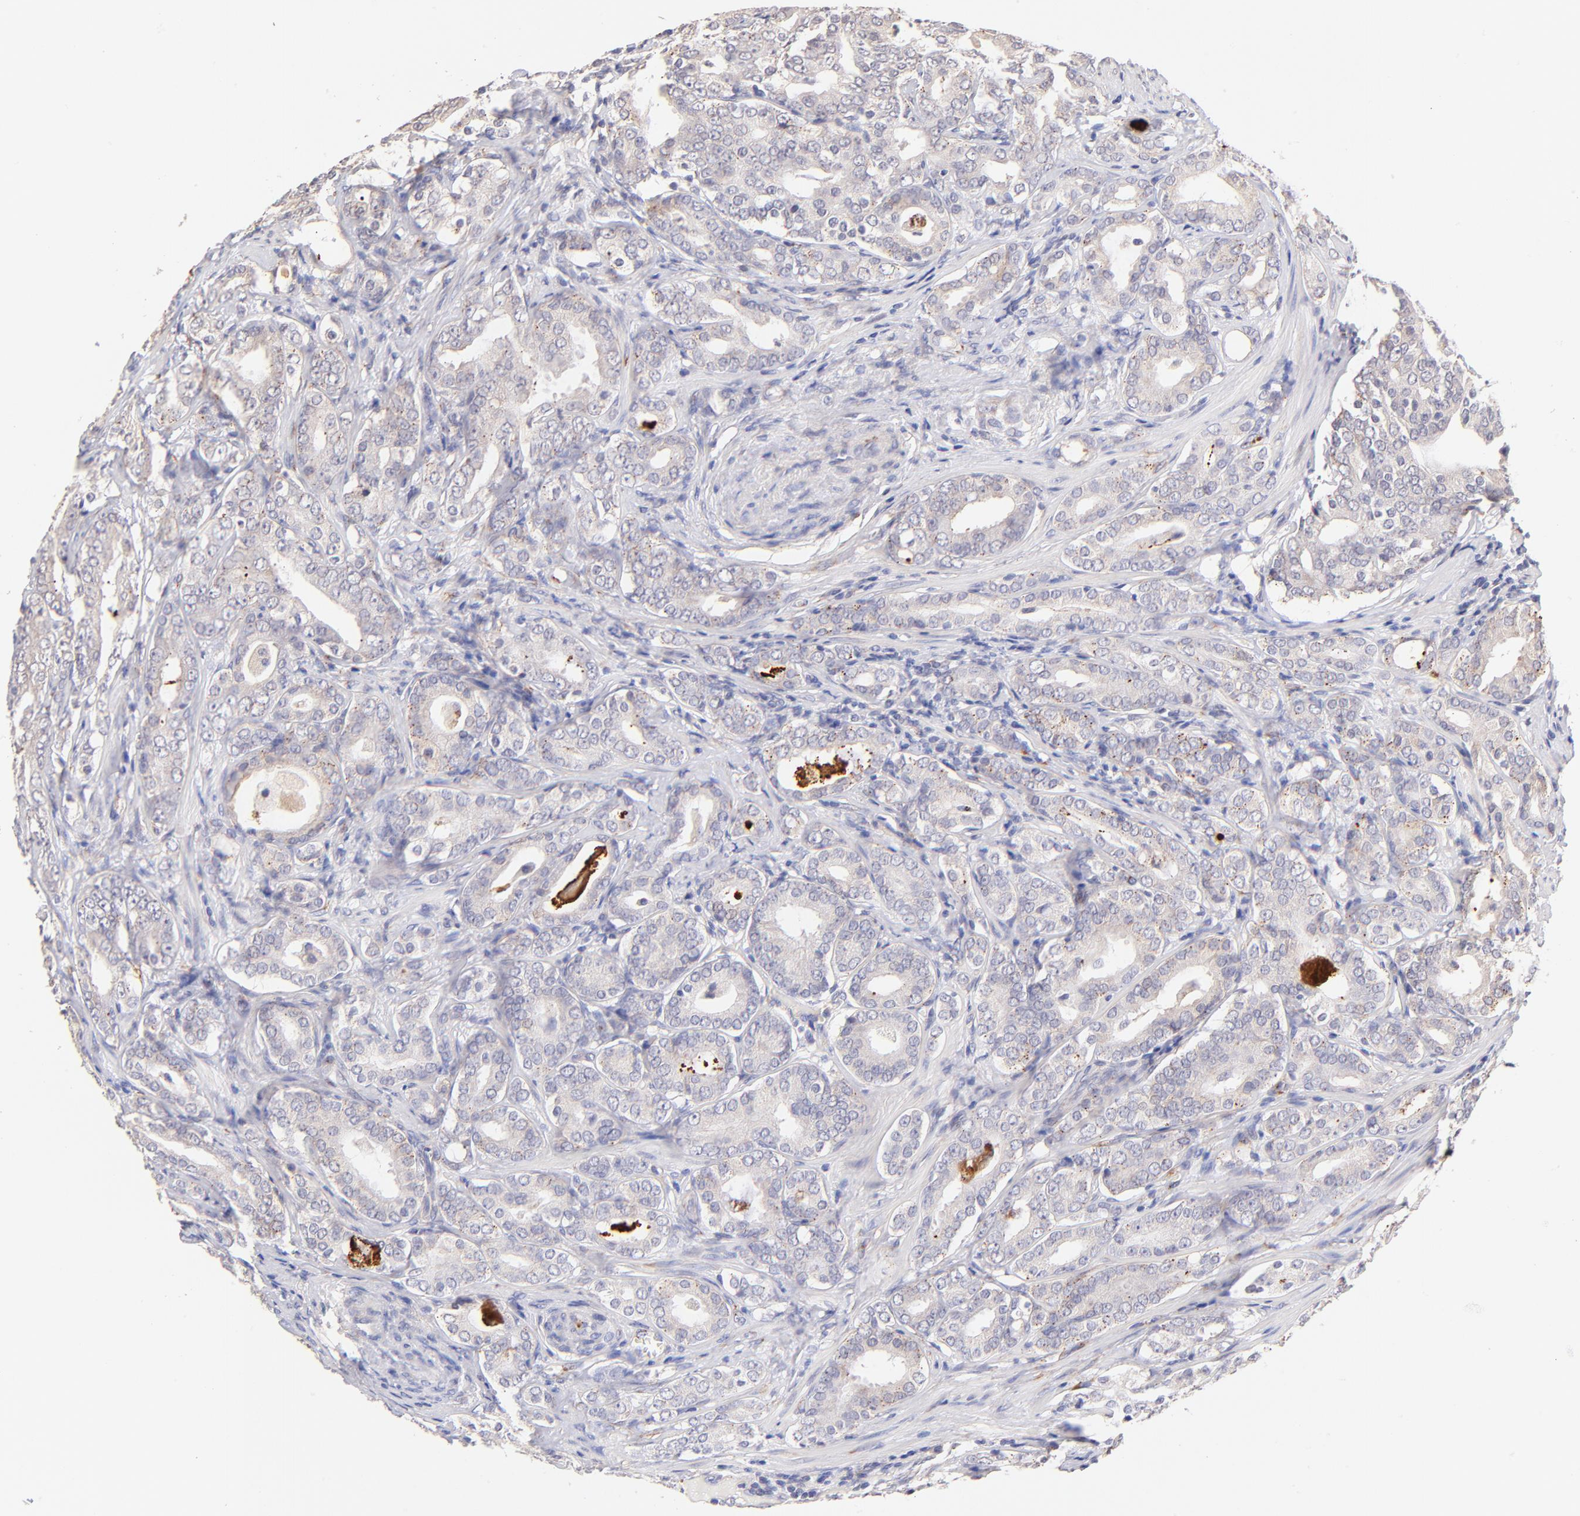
{"staining": {"intensity": "weak", "quantity": "<25%", "location": "cytoplasmic/membranous"}, "tissue": "prostate cancer", "cell_type": "Tumor cells", "image_type": "cancer", "snomed": [{"axis": "morphology", "description": "Adenocarcinoma, Low grade"}, {"axis": "topography", "description": "Prostate"}], "caption": "This is a image of immunohistochemistry staining of prostate low-grade adenocarcinoma, which shows no positivity in tumor cells.", "gene": "SPARC", "patient": {"sex": "male", "age": 59}}